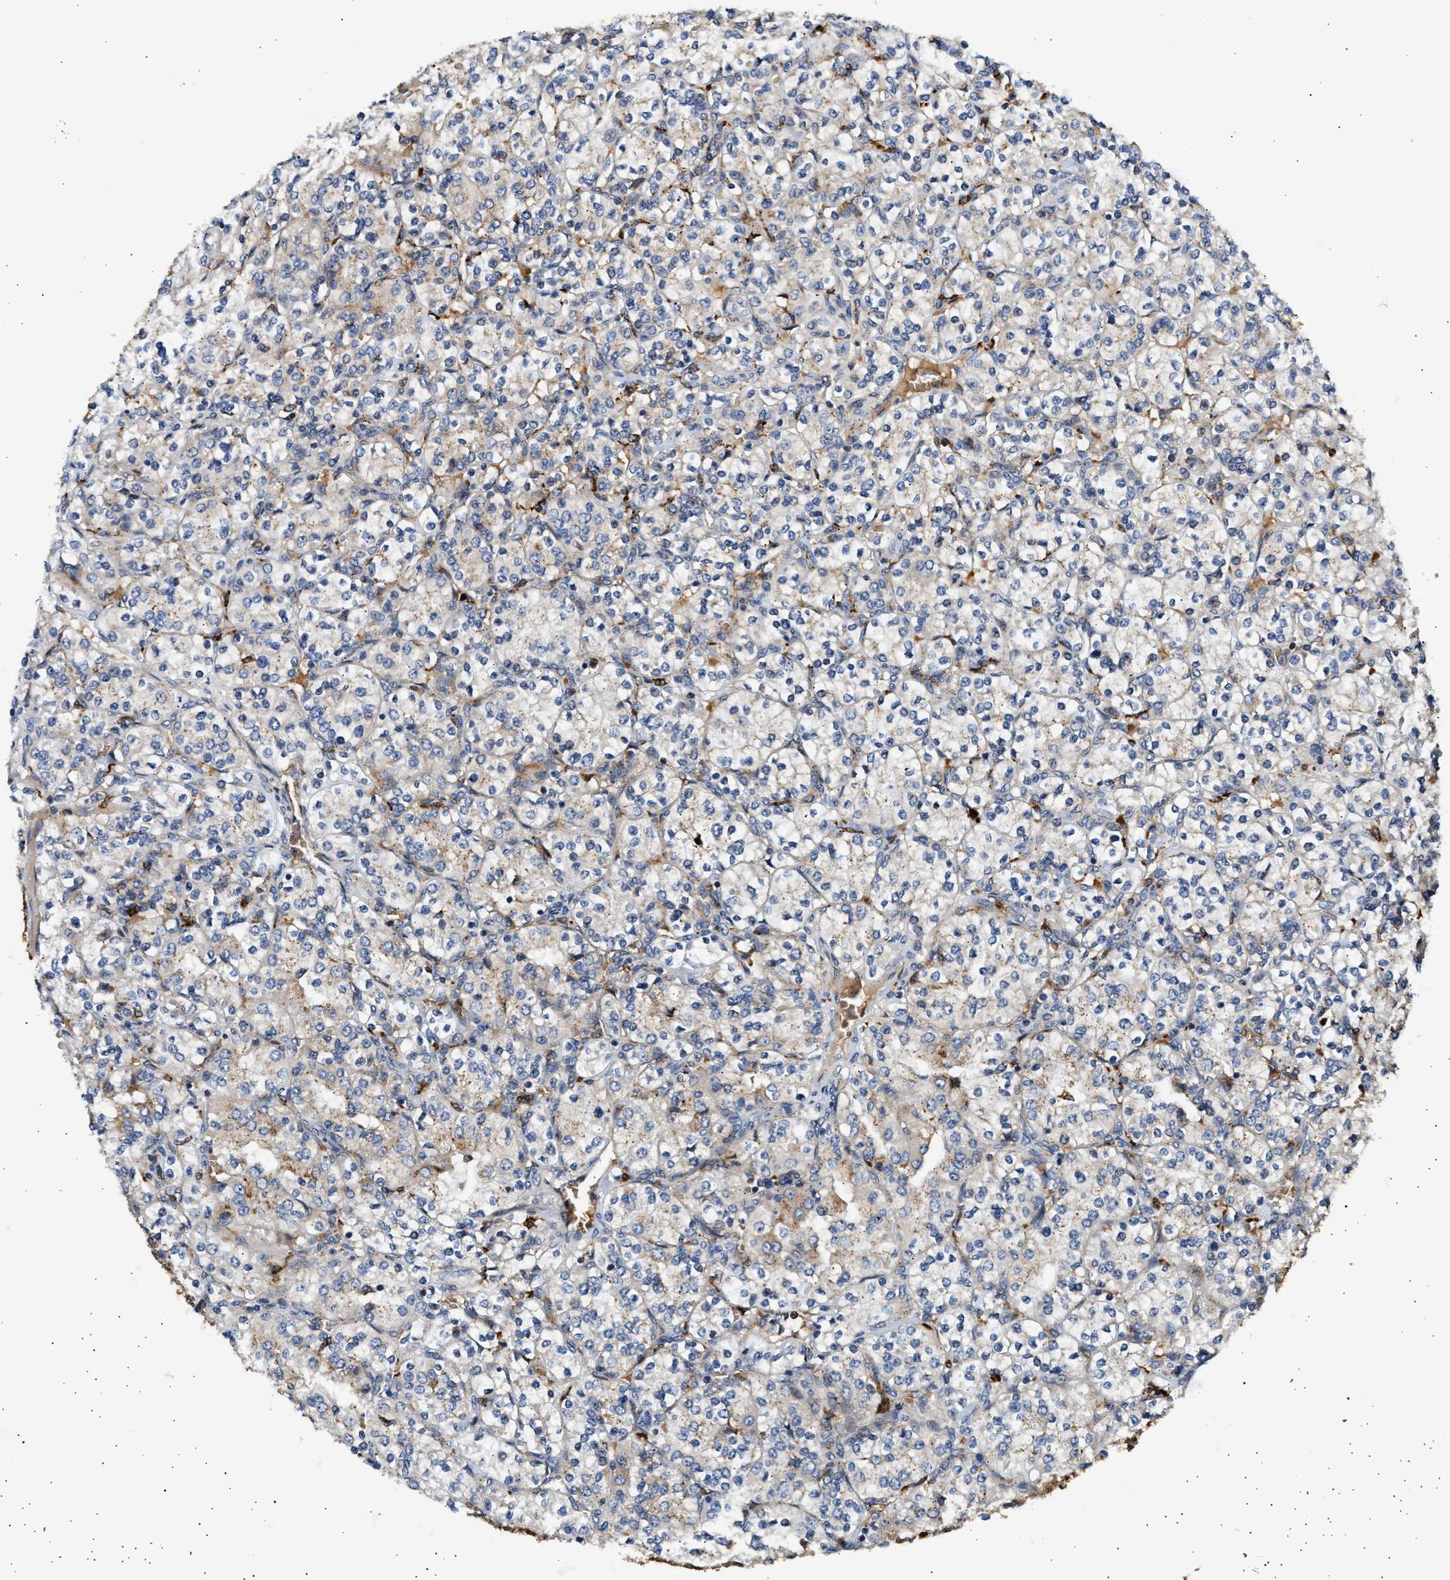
{"staining": {"intensity": "negative", "quantity": "none", "location": "none"}, "tissue": "renal cancer", "cell_type": "Tumor cells", "image_type": "cancer", "snomed": [{"axis": "morphology", "description": "Adenocarcinoma, NOS"}, {"axis": "topography", "description": "Kidney"}], "caption": "Immunohistochemistry photomicrograph of neoplastic tissue: adenocarcinoma (renal) stained with DAB exhibits no significant protein staining in tumor cells. Nuclei are stained in blue.", "gene": "PLD3", "patient": {"sex": "male", "age": 77}}